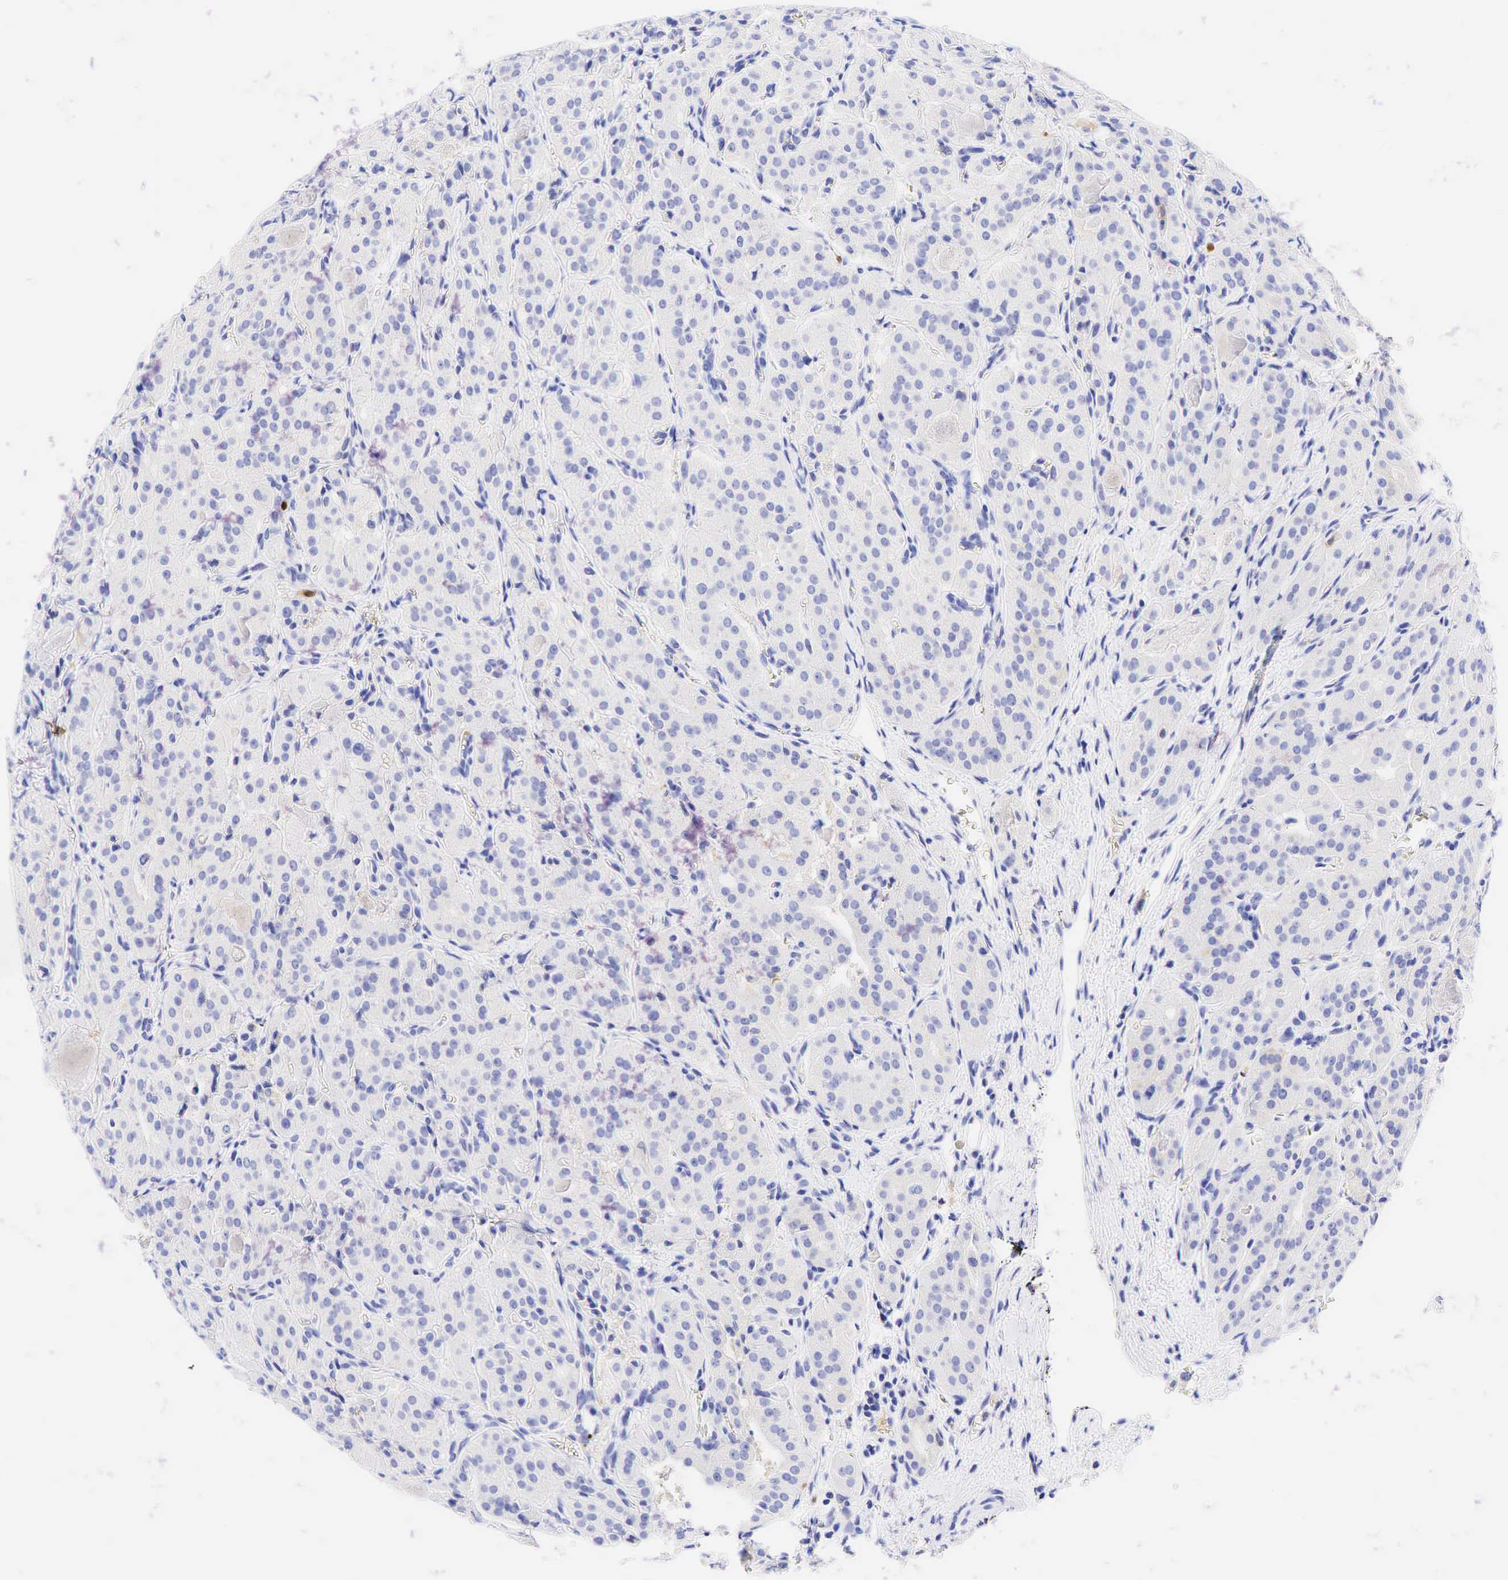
{"staining": {"intensity": "negative", "quantity": "none", "location": "none"}, "tissue": "thyroid cancer", "cell_type": "Tumor cells", "image_type": "cancer", "snomed": [{"axis": "morphology", "description": "Carcinoma, NOS"}, {"axis": "topography", "description": "Thyroid gland"}], "caption": "Carcinoma (thyroid) was stained to show a protein in brown. There is no significant staining in tumor cells.", "gene": "TNFRSF8", "patient": {"sex": "male", "age": 76}}